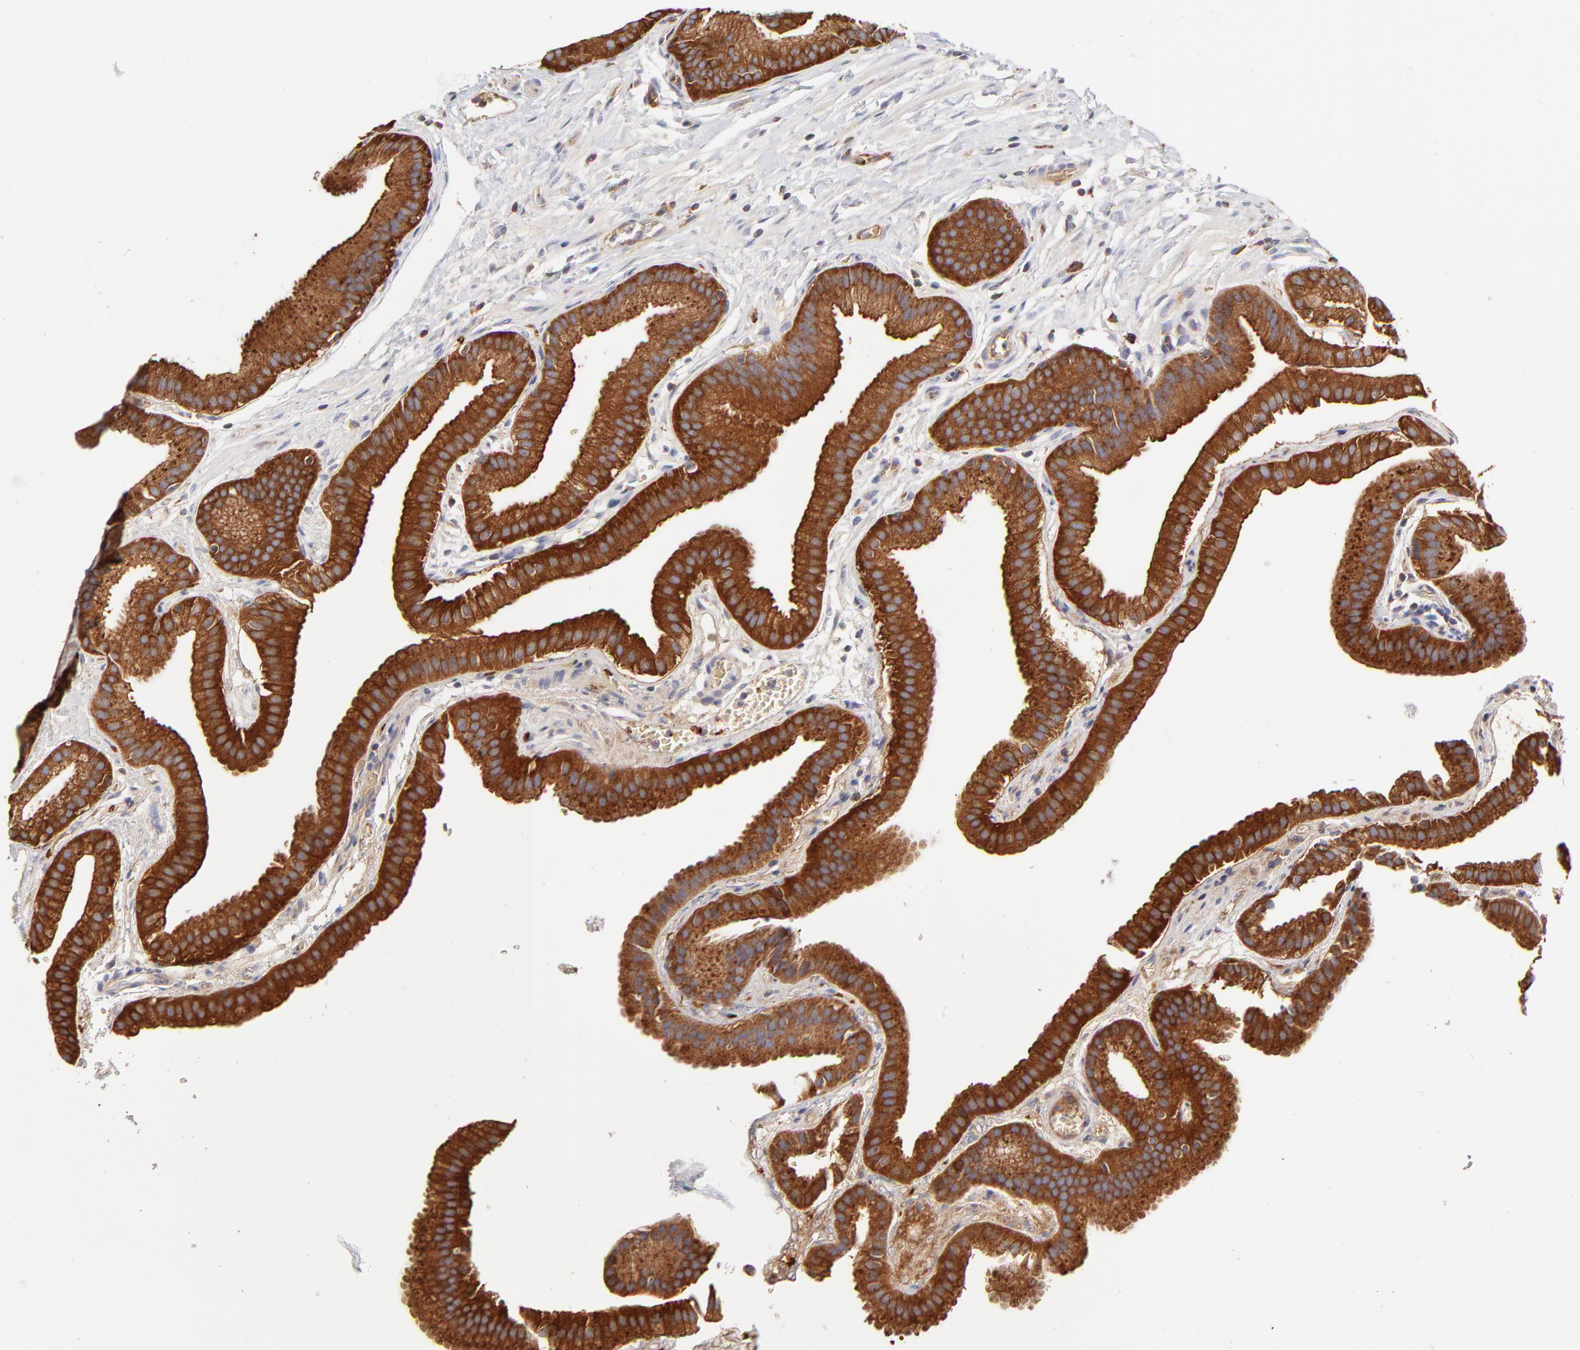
{"staining": {"intensity": "strong", "quantity": ">75%", "location": "cytoplasmic/membranous"}, "tissue": "gallbladder", "cell_type": "Glandular cells", "image_type": "normal", "snomed": [{"axis": "morphology", "description": "Normal tissue, NOS"}, {"axis": "topography", "description": "Gallbladder"}], "caption": "This micrograph reveals normal gallbladder stained with immunohistochemistry (IHC) to label a protein in brown. The cytoplasmic/membranous of glandular cells show strong positivity for the protein. Nuclei are counter-stained blue.", "gene": "CD2AP", "patient": {"sex": "female", "age": 63}}